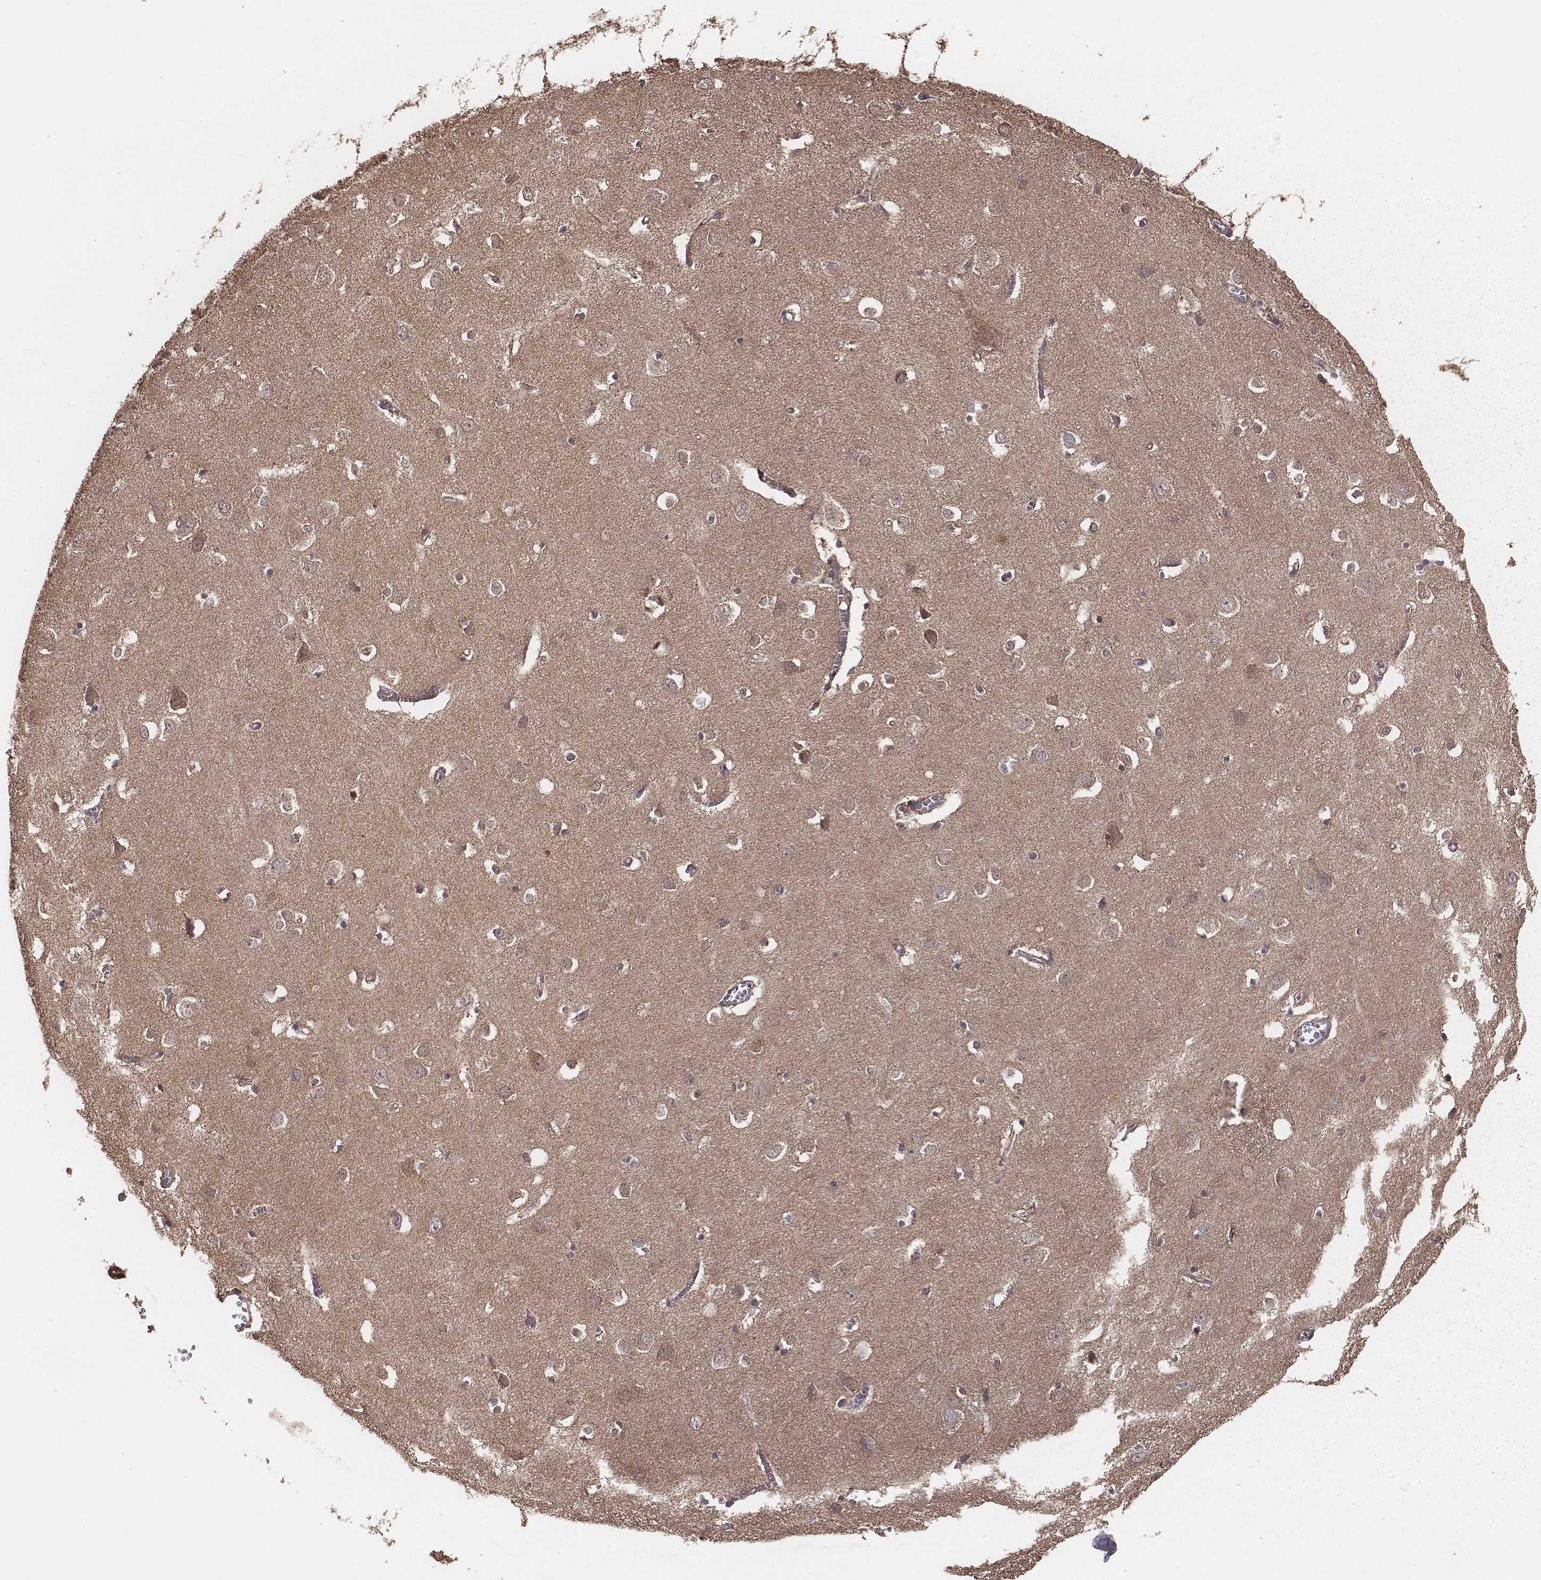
{"staining": {"intensity": "moderate", "quantity": ">75%", "location": "cytoplasmic/membranous"}, "tissue": "cerebral cortex", "cell_type": "Endothelial cells", "image_type": "normal", "snomed": [{"axis": "morphology", "description": "Normal tissue, NOS"}, {"axis": "topography", "description": "Cerebral cortex"}], "caption": "DAB immunohistochemical staining of normal human cerebral cortex shows moderate cytoplasmic/membranous protein staining in about >75% of endothelial cells.", "gene": "PDCD2L", "patient": {"sex": "male", "age": 70}}